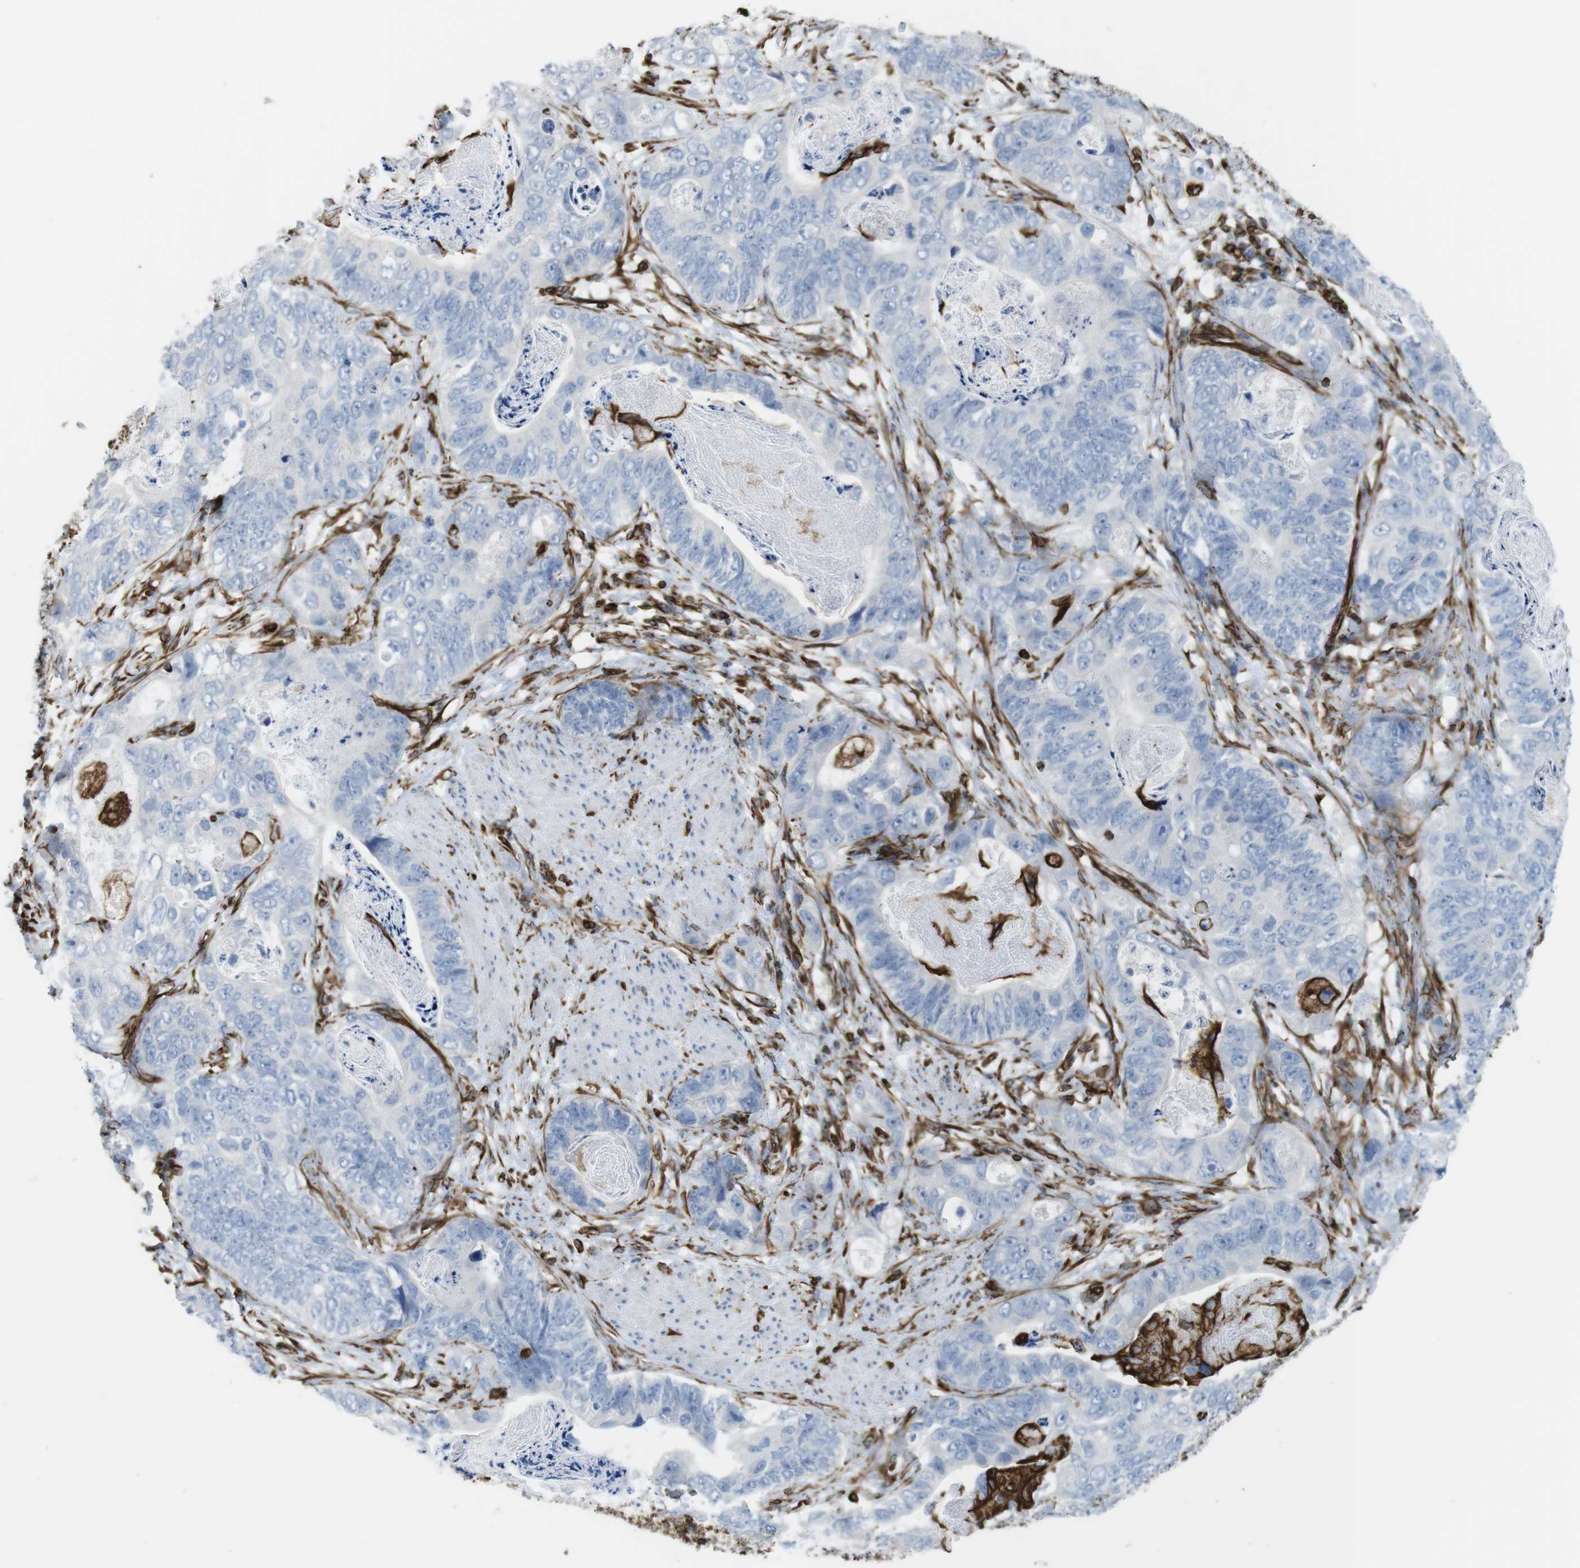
{"staining": {"intensity": "negative", "quantity": "none", "location": "none"}, "tissue": "stomach cancer", "cell_type": "Tumor cells", "image_type": "cancer", "snomed": [{"axis": "morphology", "description": "Adenocarcinoma, NOS"}, {"axis": "topography", "description": "Stomach"}], "caption": "Histopathology image shows no protein positivity in tumor cells of stomach cancer tissue.", "gene": "RALGPS1", "patient": {"sex": "female", "age": 89}}